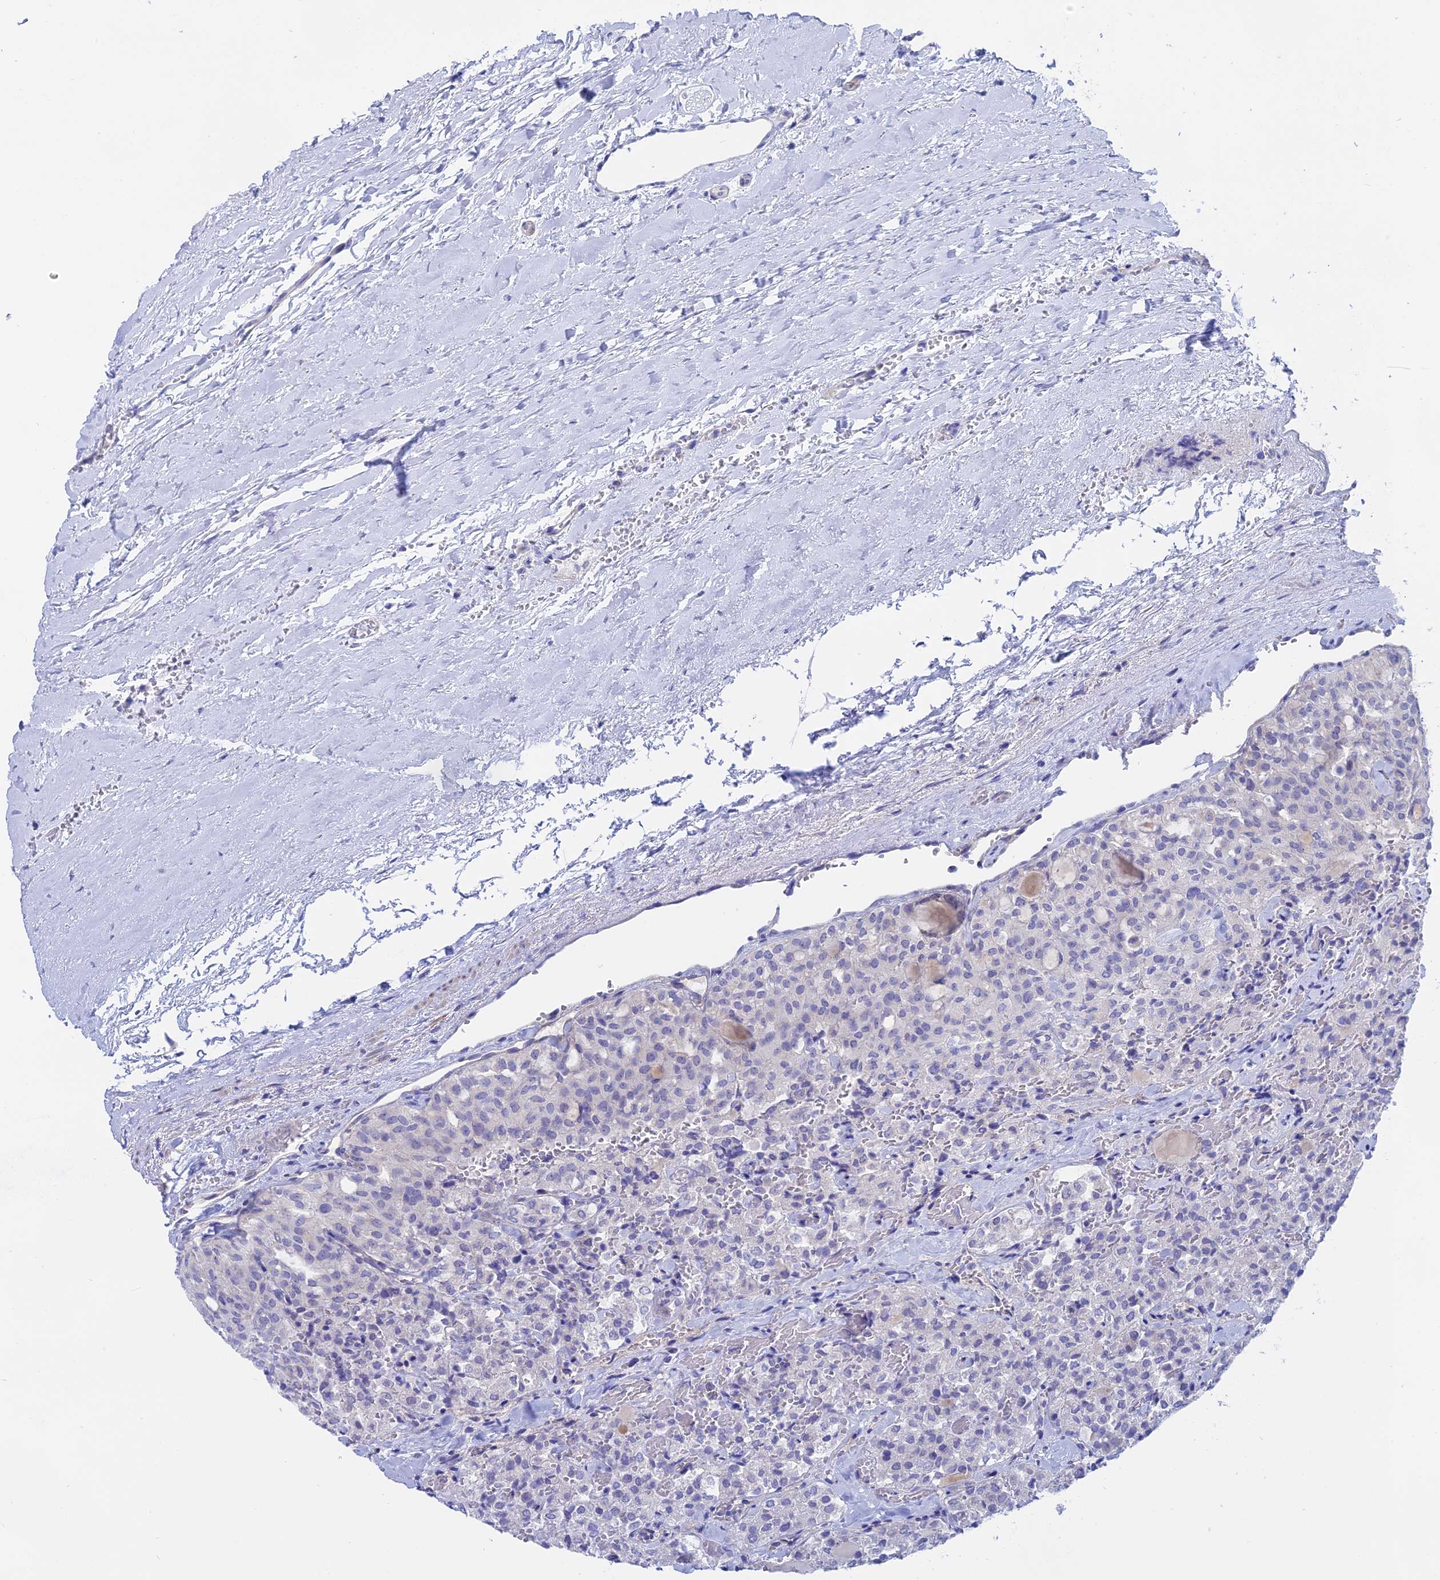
{"staining": {"intensity": "negative", "quantity": "none", "location": "none"}, "tissue": "thyroid cancer", "cell_type": "Tumor cells", "image_type": "cancer", "snomed": [{"axis": "morphology", "description": "Follicular adenoma carcinoma, NOS"}, {"axis": "topography", "description": "Thyroid gland"}], "caption": "High power microscopy image of an IHC micrograph of thyroid cancer (follicular adenoma carcinoma), revealing no significant expression in tumor cells. (DAB immunohistochemistry (IHC) with hematoxylin counter stain).", "gene": "GLB1L", "patient": {"sex": "male", "age": 75}}